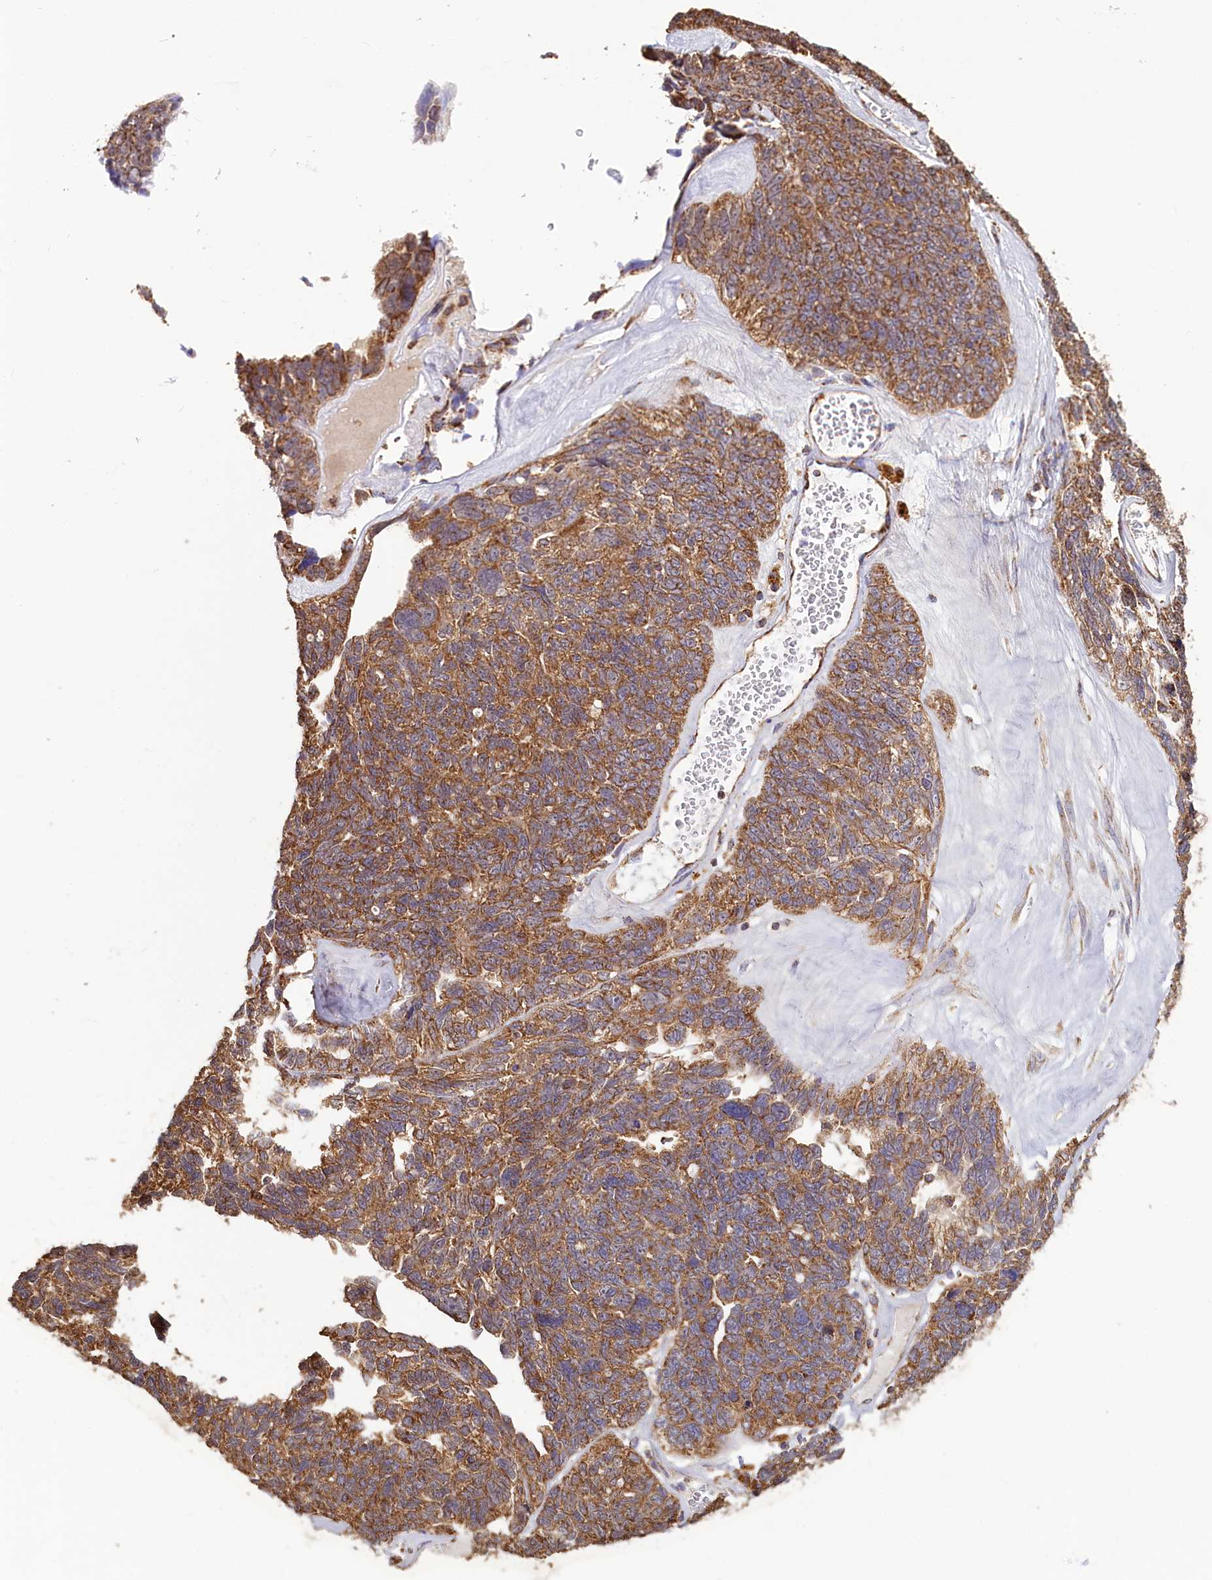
{"staining": {"intensity": "moderate", "quantity": ">75%", "location": "cytoplasmic/membranous"}, "tissue": "ovarian cancer", "cell_type": "Tumor cells", "image_type": "cancer", "snomed": [{"axis": "morphology", "description": "Cystadenocarcinoma, serous, NOS"}, {"axis": "topography", "description": "Ovary"}], "caption": "Tumor cells demonstrate medium levels of moderate cytoplasmic/membranous positivity in about >75% of cells in serous cystadenocarcinoma (ovarian).", "gene": "NUDT15", "patient": {"sex": "female", "age": 79}}